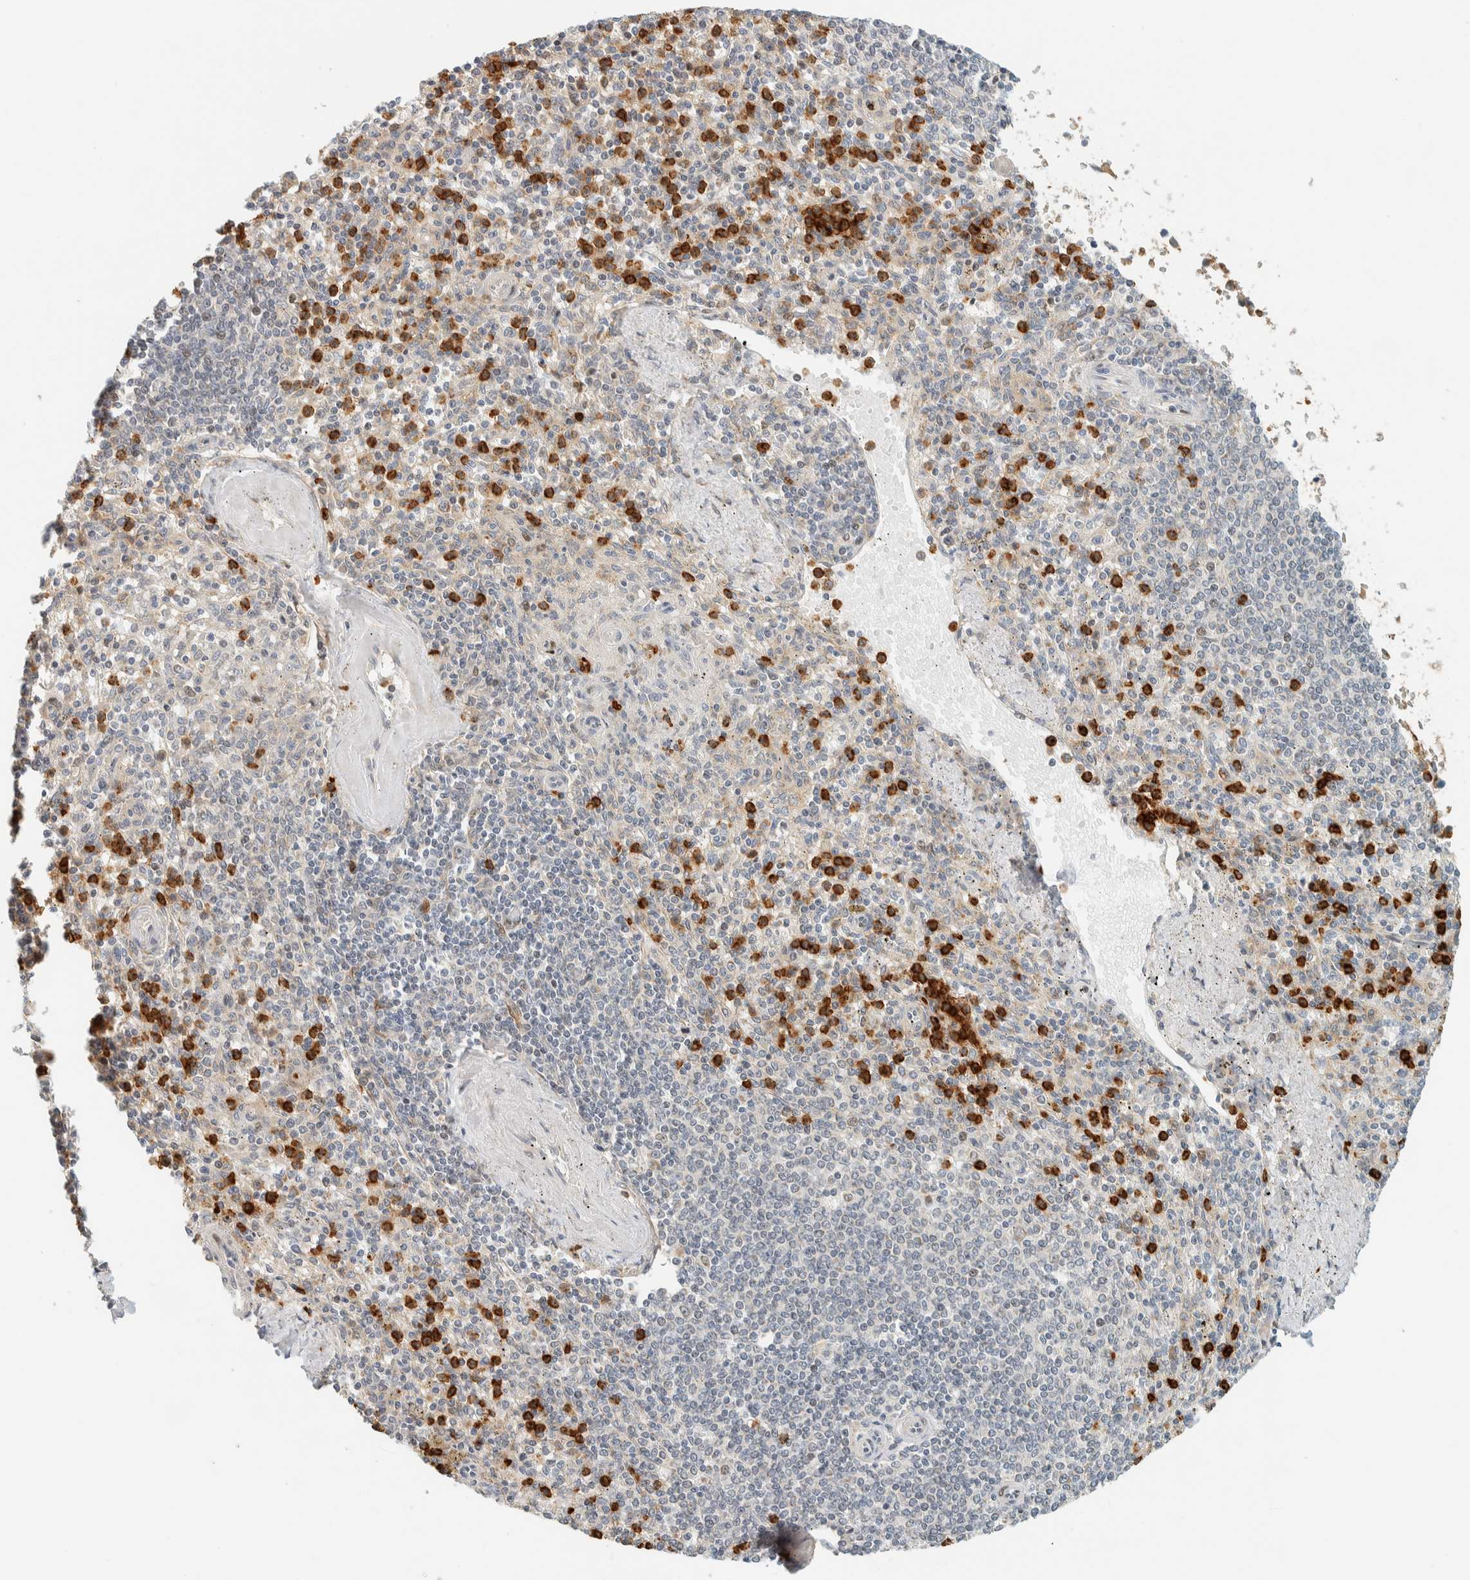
{"staining": {"intensity": "strong", "quantity": "25%-75%", "location": "cytoplasmic/membranous"}, "tissue": "spleen", "cell_type": "Cells in red pulp", "image_type": "normal", "snomed": [{"axis": "morphology", "description": "Normal tissue, NOS"}, {"axis": "topography", "description": "Spleen"}], "caption": "Spleen stained with immunohistochemistry (IHC) reveals strong cytoplasmic/membranous expression in approximately 25%-75% of cells in red pulp.", "gene": "CCDC171", "patient": {"sex": "male", "age": 72}}